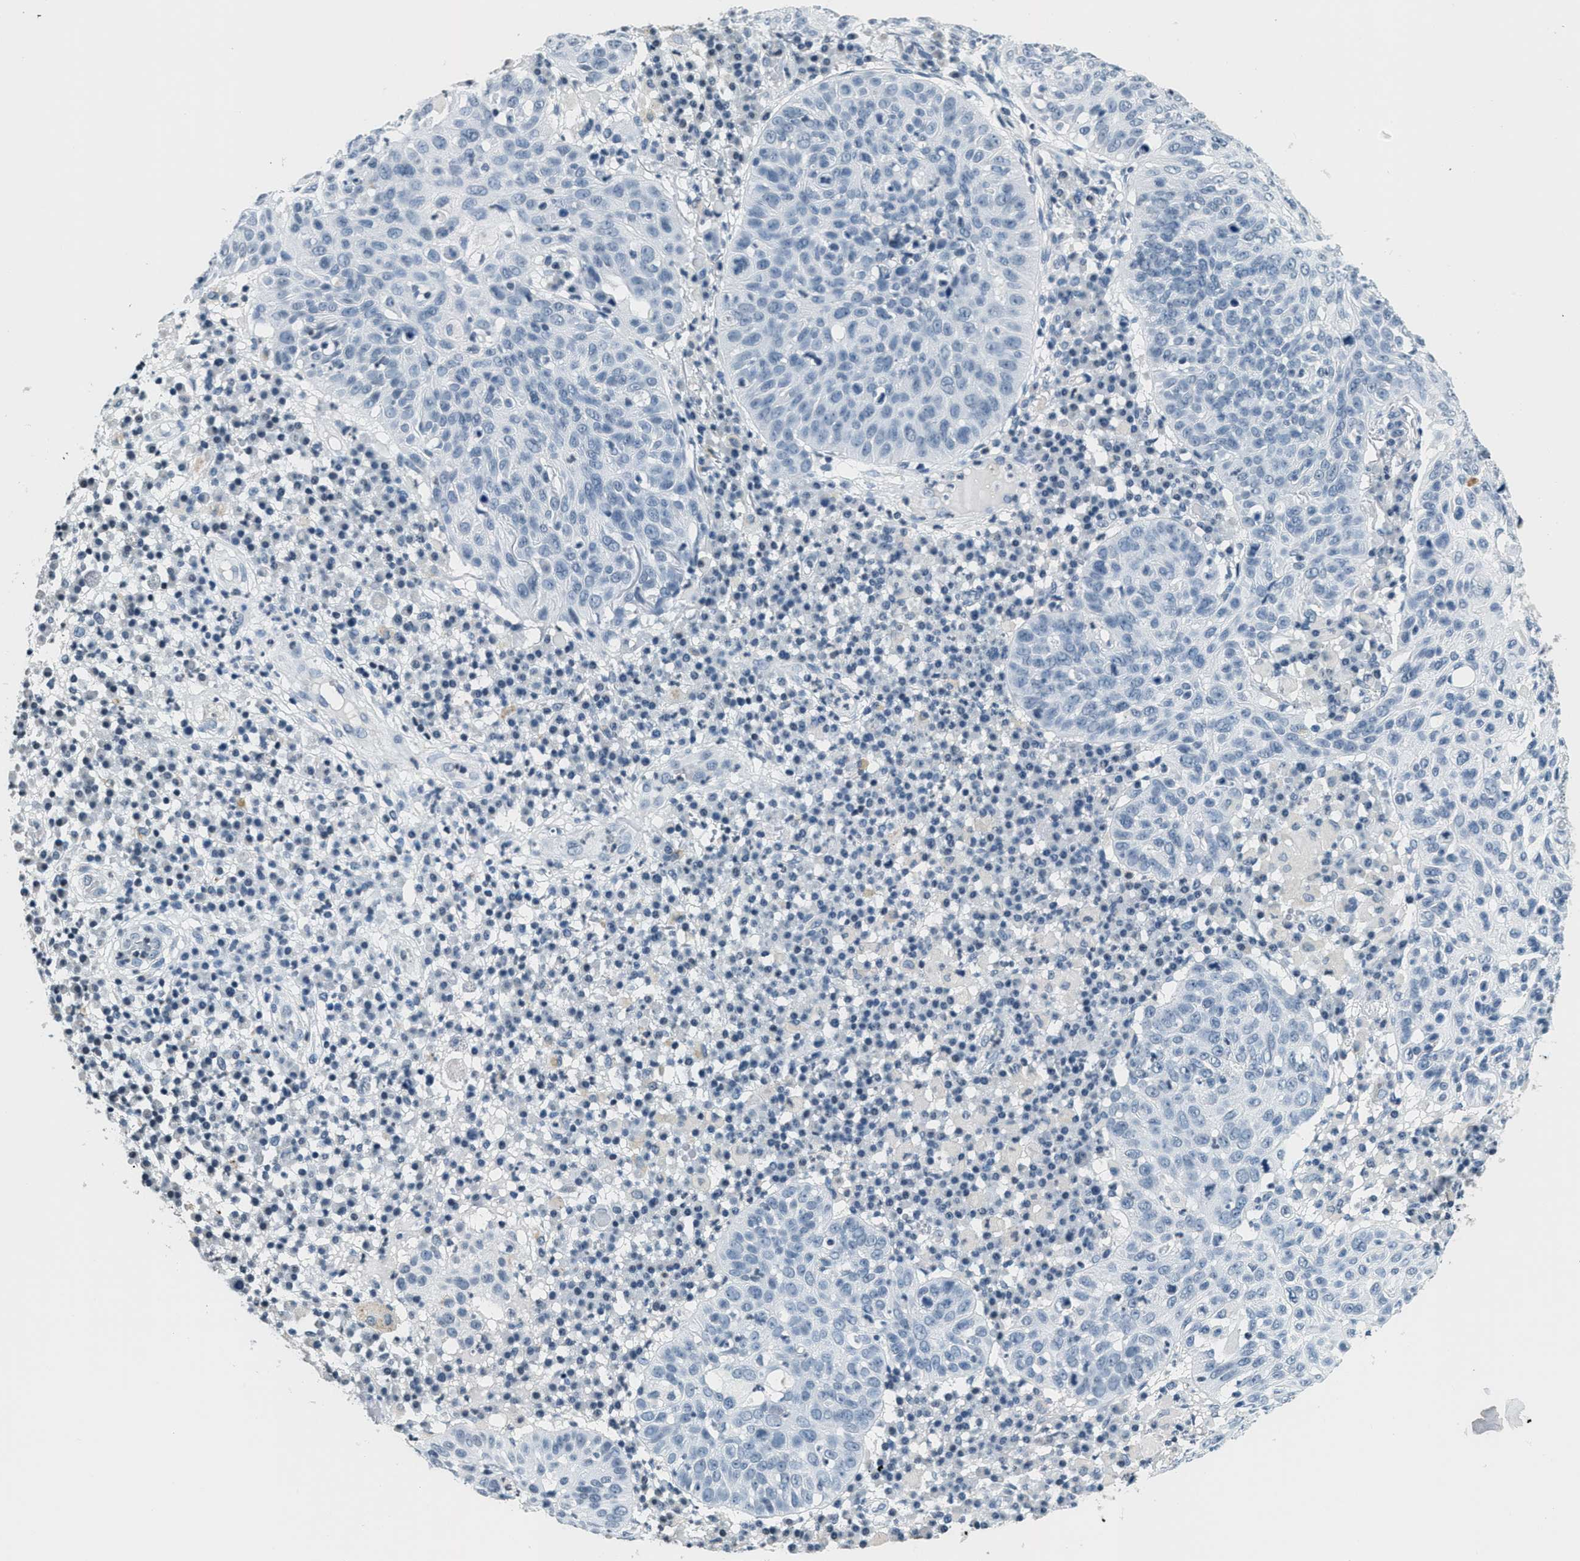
{"staining": {"intensity": "negative", "quantity": "none", "location": "none"}, "tissue": "skin cancer", "cell_type": "Tumor cells", "image_type": "cancer", "snomed": [{"axis": "morphology", "description": "Squamous cell carcinoma in situ, NOS"}, {"axis": "morphology", "description": "Squamous cell carcinoma, NOS"}, {"axis": "topography", "description": "Skin"}], "caption": "Skin cancer stained for a protein using immunohistochemistry reveals no staining tumor cells.", "gene": "CA4", "patient": {"sex": "male", "age": 93}}